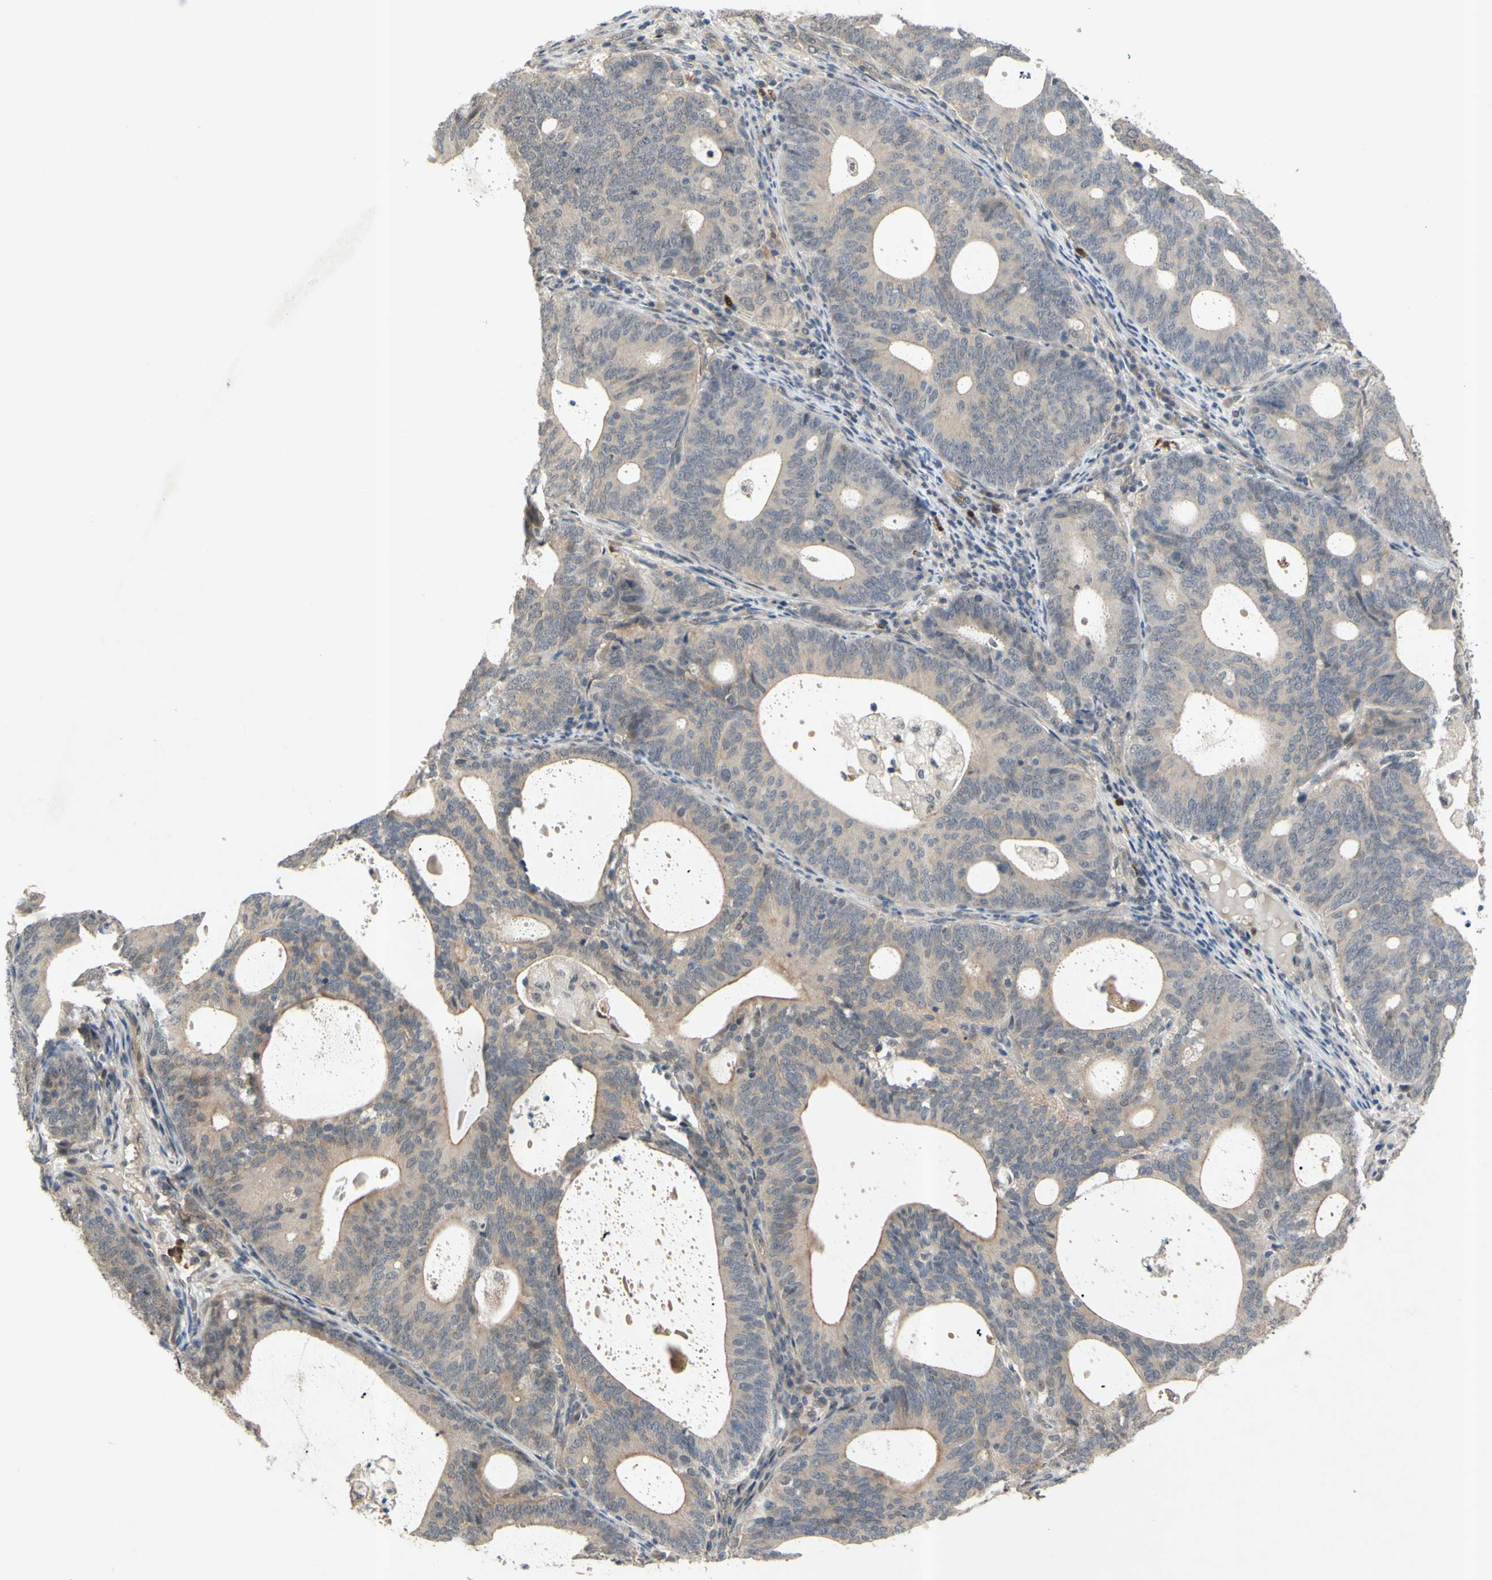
{"staining": {"intensity": "weak", "quantity": ">75%", "location": "cytoplasmic/membranous"}, "tissue": "endometrial cancer", "cell_type": "Tumor cells", "image_type": "cancer", "snomed": [{"axis": "morphology", "description": "Adenocarcinoma, NOS"}, {"axis": "topography", "description": "Uterus"}], "caption": "This photomicrograph demonstrates endometrial adenocarcinoma stained with IHC to label a protein in brown. The cytoplasmic/membranous of tumor cells show weak positivity for the protein. Nuclei are counter-stained blue.", "gene": "ALK", "patient": {"sex": "female", "age": 83}}